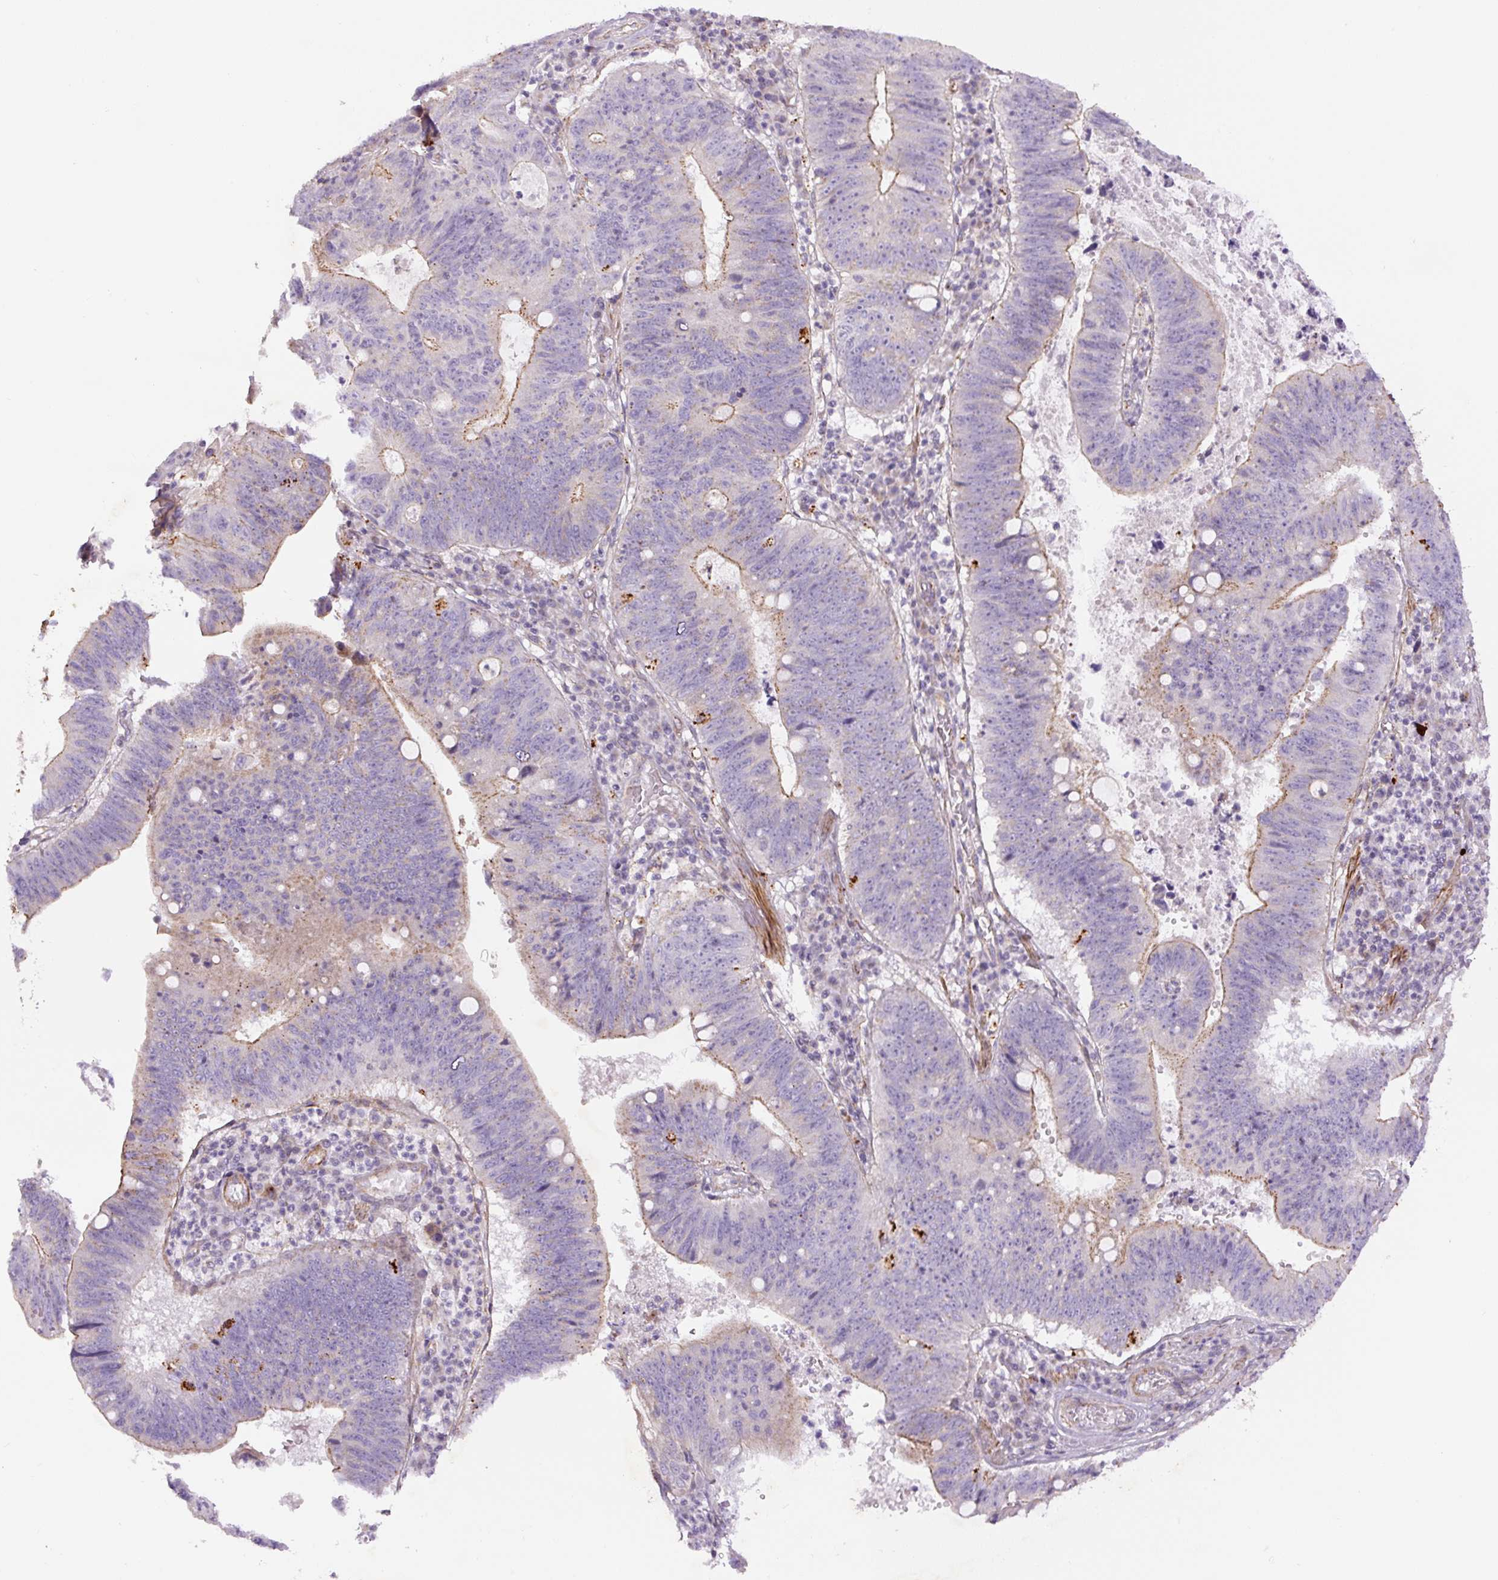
{"staining": {"intensity": "moderate", "quantity": "25%-75%", "location": "cytoplasmic/membranous"}, "tissue": "stomach cancer", "cell_type": "Tumor cells", "image_type": "cancer", "snomed": [{"axis": "morphology", "description": "Adenocarcinoma, NOS"}, {"axis": "topography", "description": "Stomach"}], "caption": "A brown stain shows moderate cytoplasmic/membranous positivity of a protein in adenocarcinoma (stomach) tumor cells.", "gene": "CCNI2", "patient": {"sex": "male", "age": 59}}